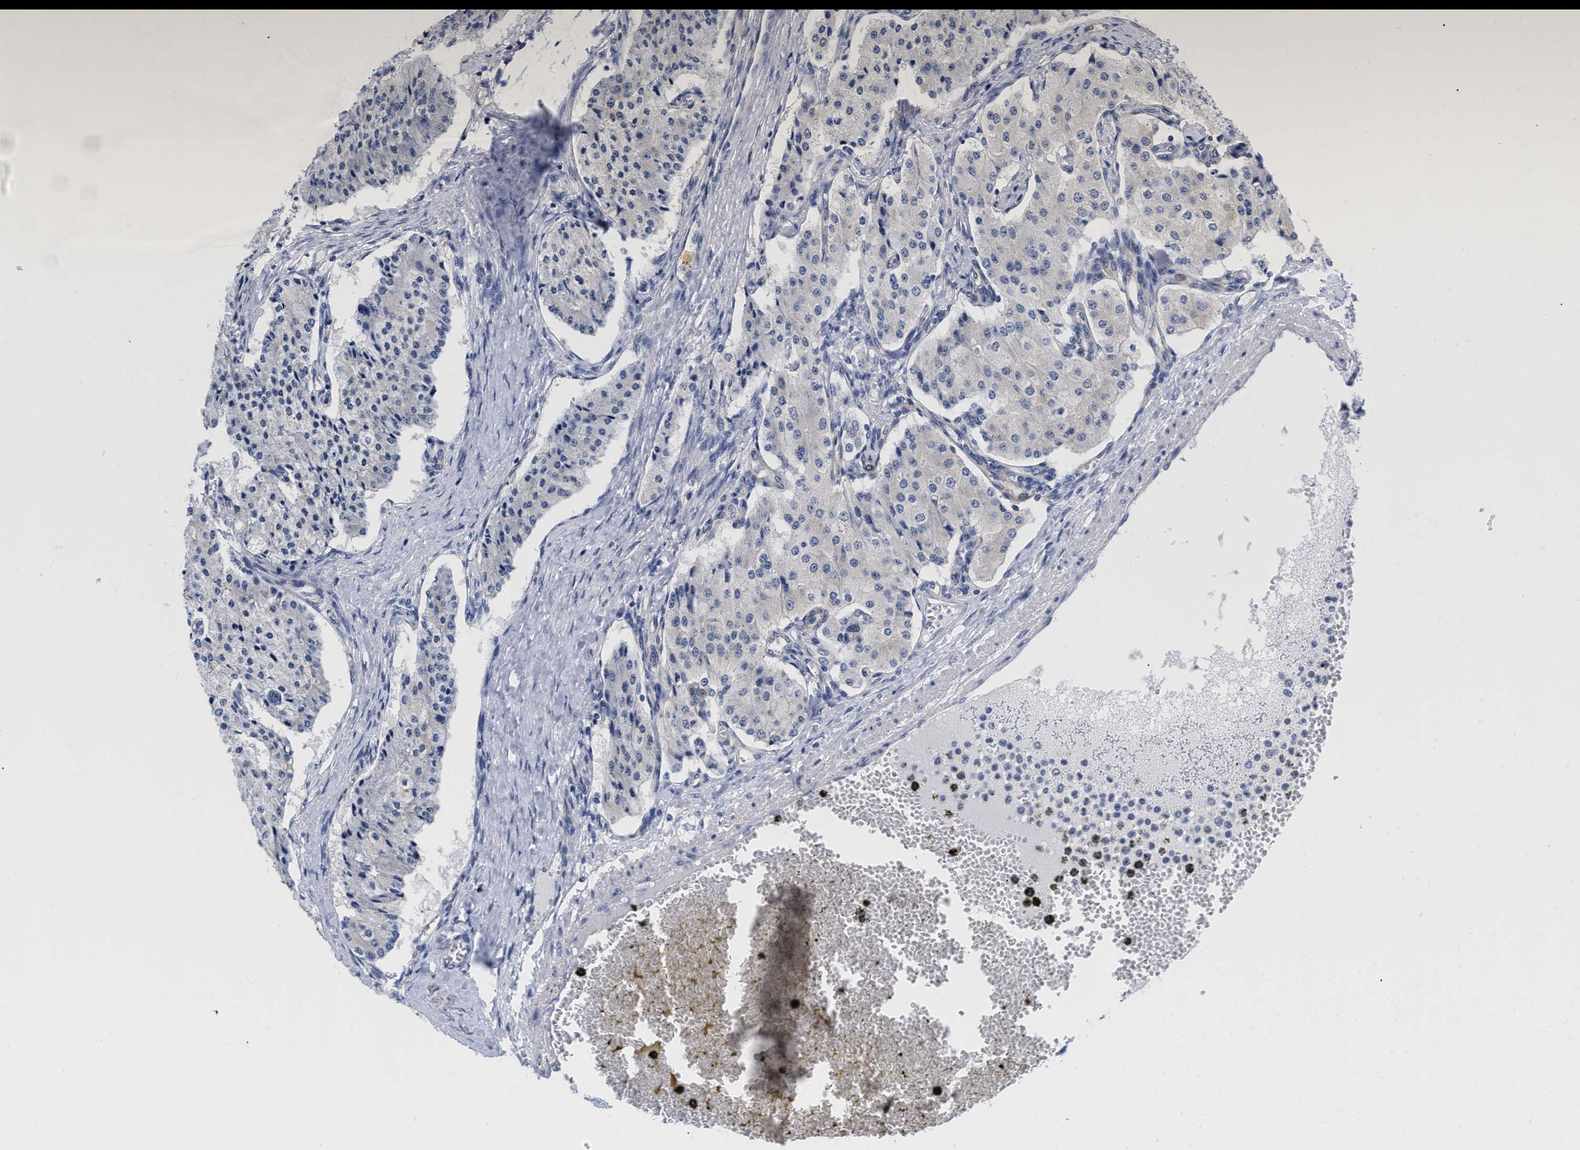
{"staining": {"intensity": "negative", "quantity": "none", "location": "none"}, "tissue": "carcinoid", "cell_type": "Tumor cells", "image_type": "cancer", "snomed": [{"axis": "morphology", "description": "Carcinoid, malignant, NOS"}, {"axis": "topography", "description": "Colon"}], "caption": "DAB immunohistochemical staining of carcinoid demonstrates no significant staining in tumor cells. Brightfield microscopy of immunohistochemistry stained with DAB (brown) and hematoxylin (blue), captured at high magnification.", "gene": "IRAG2", "patient": {"sex": "female", "age": 52}}